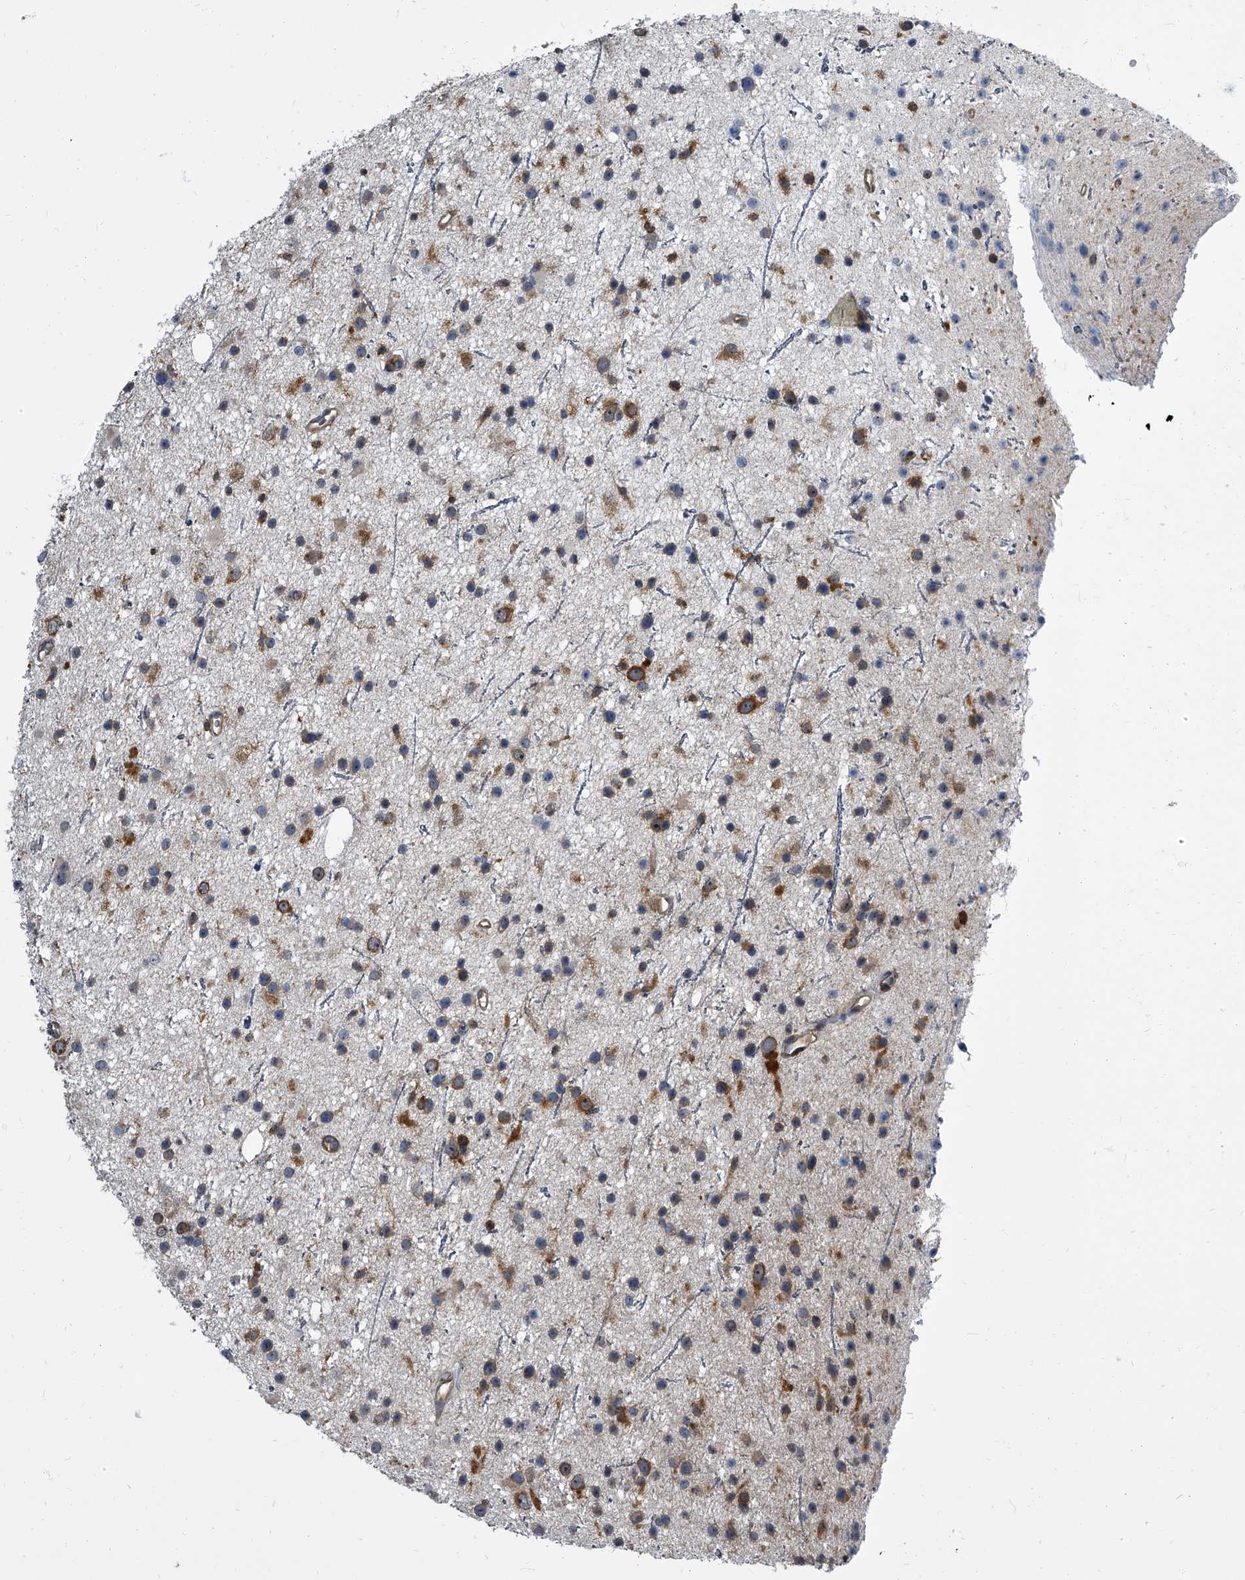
{"staining": {"intensity": "moderate", "quantity": ">75%", "location": "cytoplasmic/membranous"}, "tissue": "glioma", "cell_type": "Tumor cells", "image_type": "cancer", "snomed": [{"axis": "morphology", "description": "Glioma, malignant, Low grade"}, {"axis": "topography", "description": "Cerebral cortex"}], "caption": "There is medium levels of moderate cytoplasmic/membranous expression in tumor cells of glioma, as demonstrated by immunohistochemical staining (brown color).", "gene": "CDV3", "patient": {"sex": "female", "age": 39}}